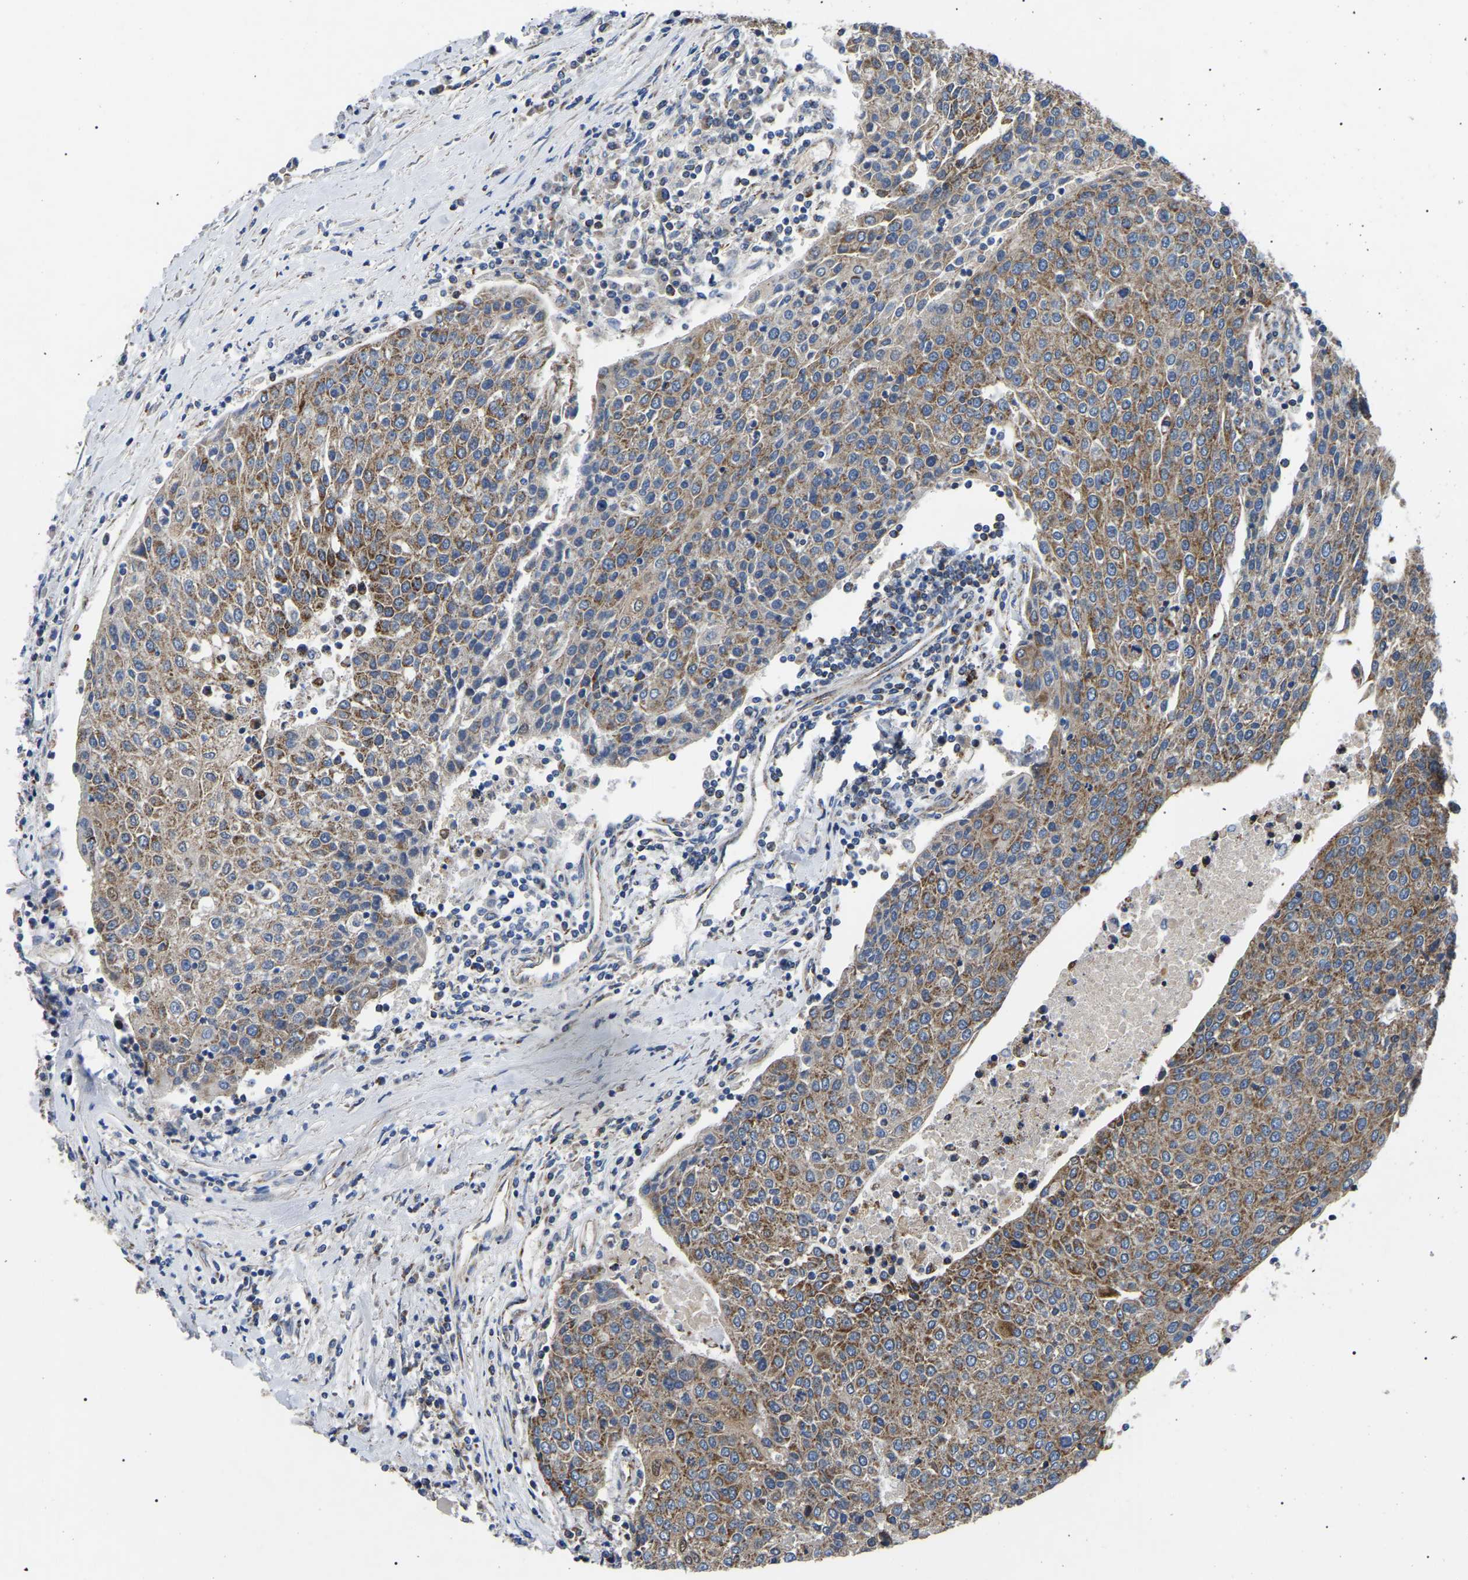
{"staining": {"intensity": "moderate", "quantity": ">75%", "location": "cytoplasmic/membranous"}, "tissue": "urothelial cancer", "cell_type": "Tumor cells", "image_type": "cancer", "snomed": [{"axis": "morphology", "description": "Urothelial carcinoma, High grade"}, {"axis": "topography", "description": "Urinary bladder"}], "caption": "Urothelial cancer tissue reveals moderate cytoplasmic/membranous expression in about >75% of tumor cells Ihc stains the protein in brown and the nuclei are stained blue.", "gene": "PPM1E", "patient": {"sex": "female", "age": 85}}